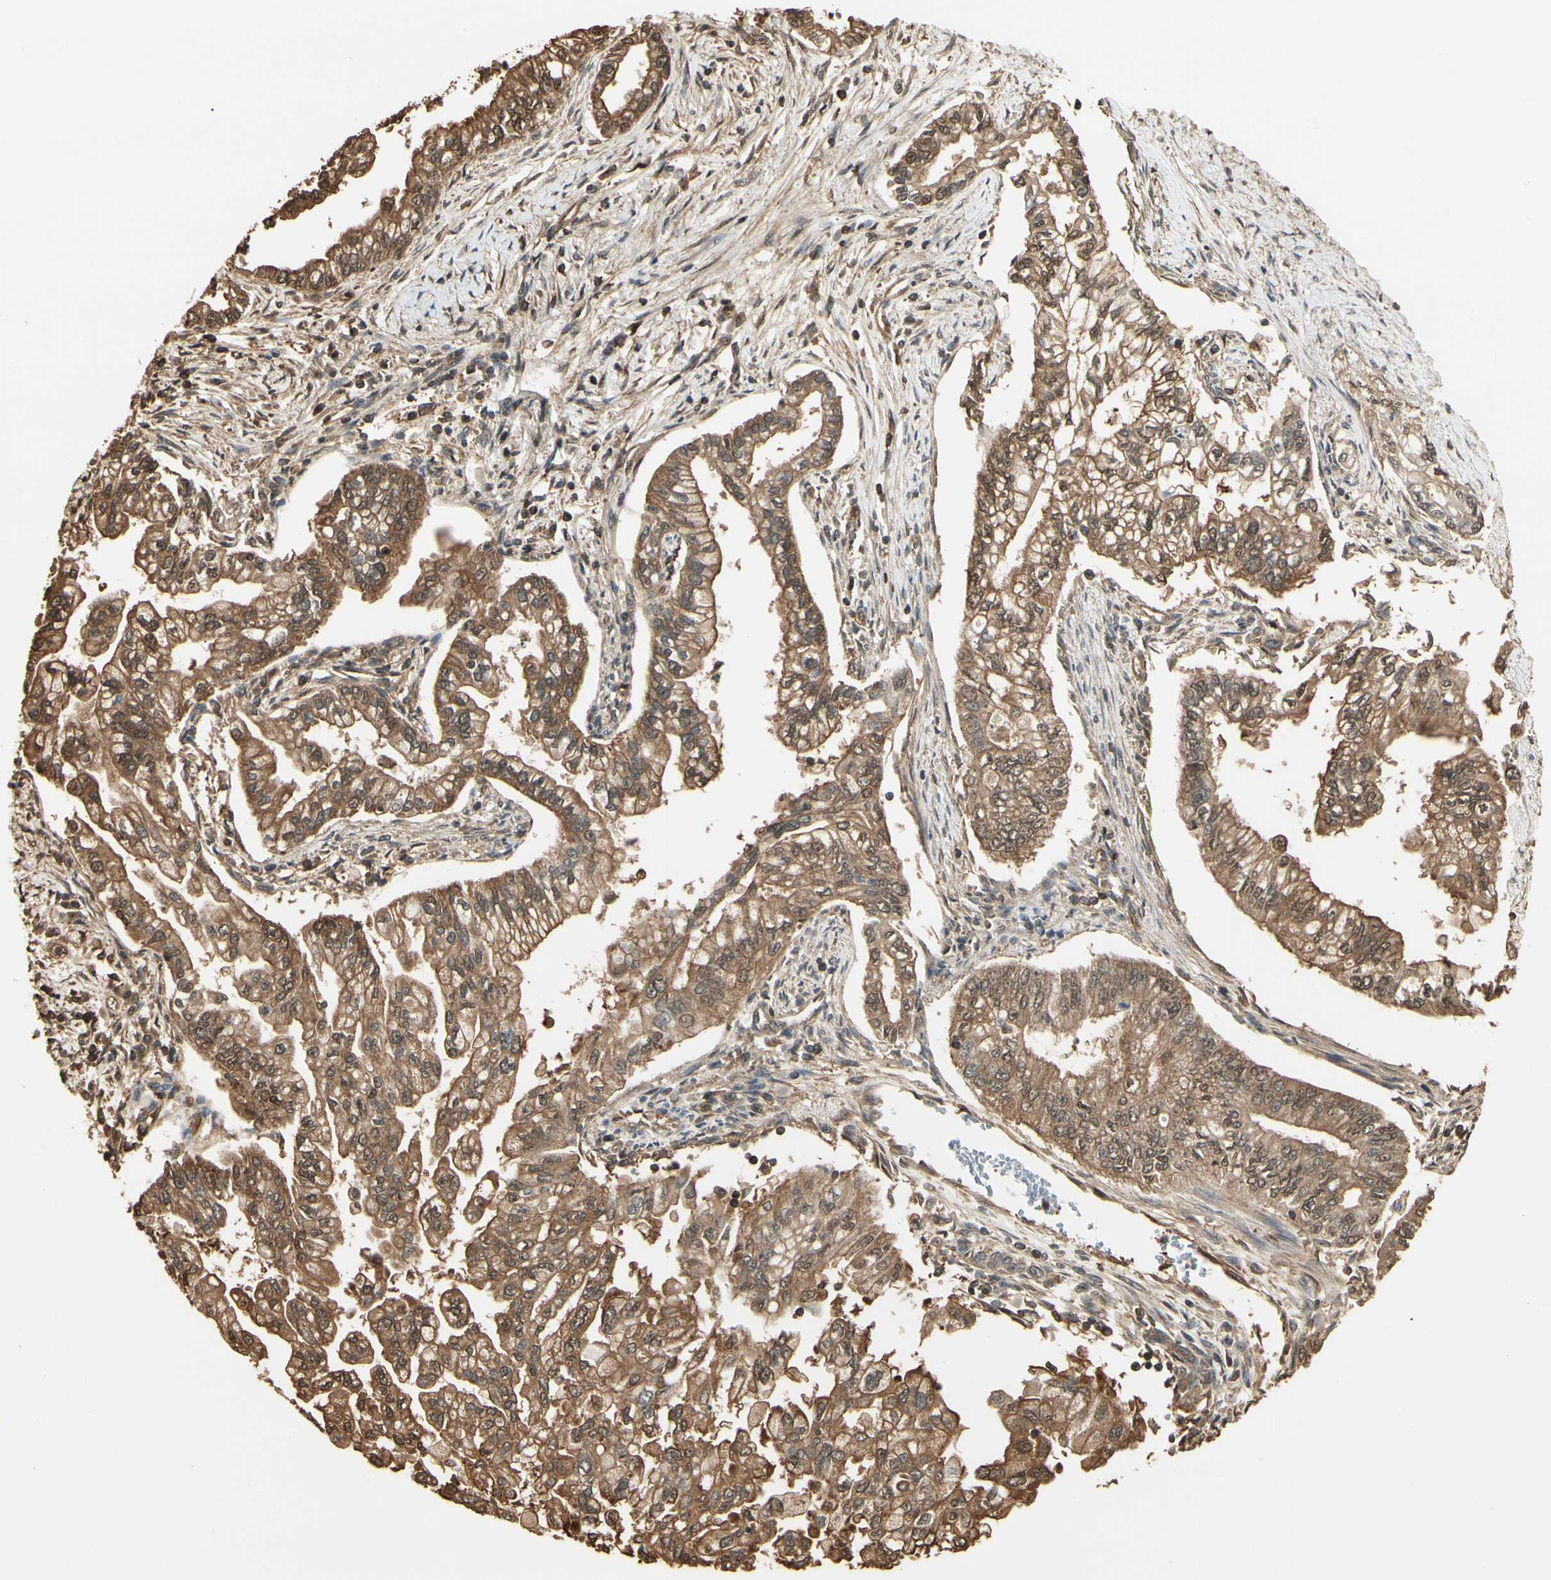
{"staining": {"intensity": "strong", "quantity": ">75%", "location": "cytoplasmic/membranous"}, "tissue": "pancreatic cancer", "cell_type": "Tumor cells", "image_type": "cancer", "snomed": [{"axis": "morphology", "description": "Normal tissue, NOS"}, {"axis": "topography", "description": "Pancreas"}], "caption": "Pancreatic cancer tissue exhibits strong cytoplasmic/membranous positivity in about >75% of tumor cells", "gene": "YWHAE", "patient": {"sex": "male", "age": 42}}